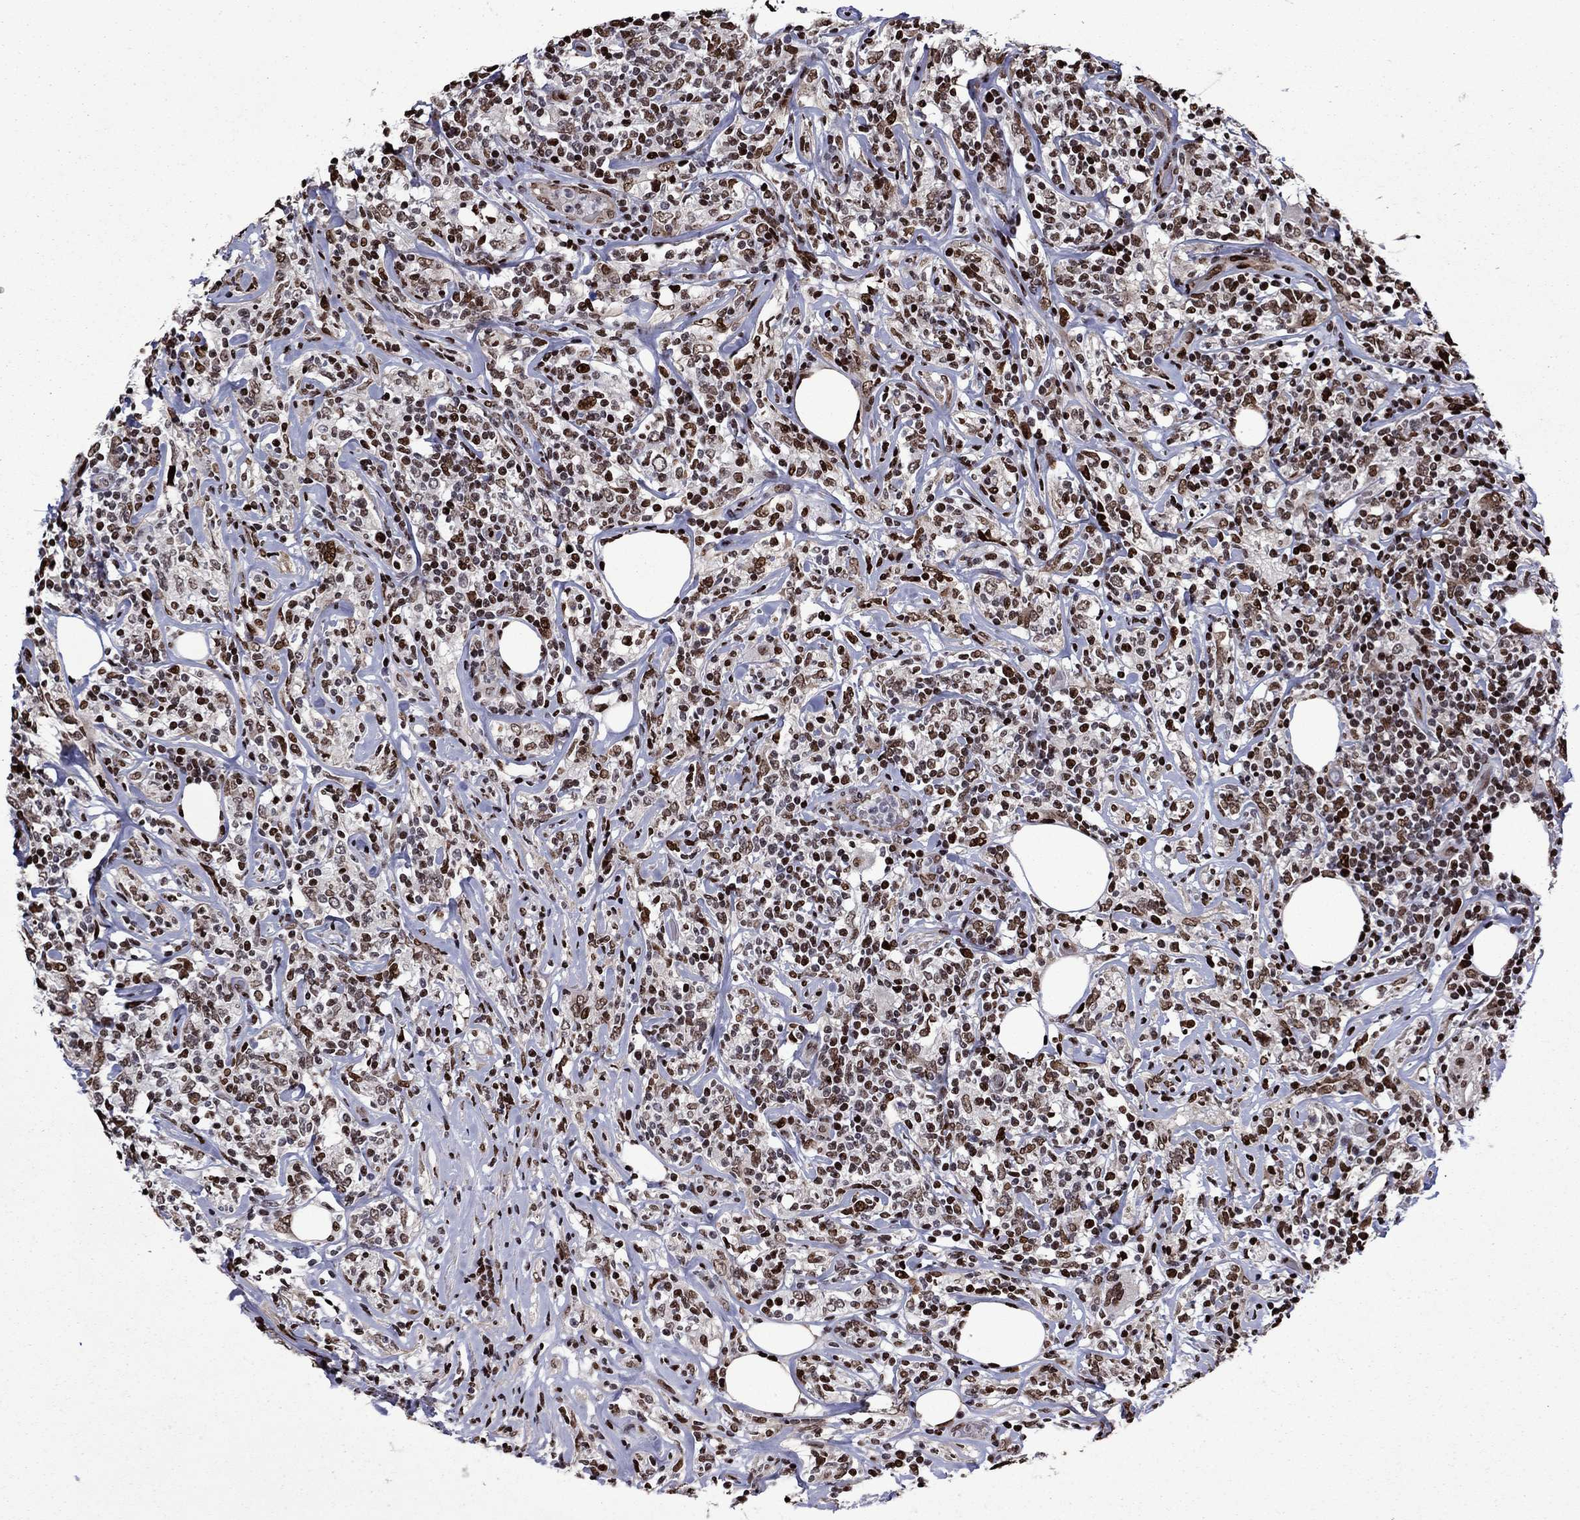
{"staining": {"intensity": "strong", "quantity": ">75%", "location": "nuclear"}, "tissue": "lymphoma", "cell_type": "Tumor cells", "image_type": "cancer", "snomed": [{"axis": "morphology", "description": "Malignant lymphoma, non-Hodgkin's type, High grade"}, {"axis": "topography", "description": "Lymph node"}], "caption": "Immunohistochemistry (IHC) photomicrograph of neoplastic tissue: human lymphoma stained using immunohistochemistry exhibits high levels of strong protein expression localized specifically in the nuclear of tumor cells, appearing as a nuclear brown color.", "gene": "LIMK1", "patient": {"sex": "female", "age": 84}}